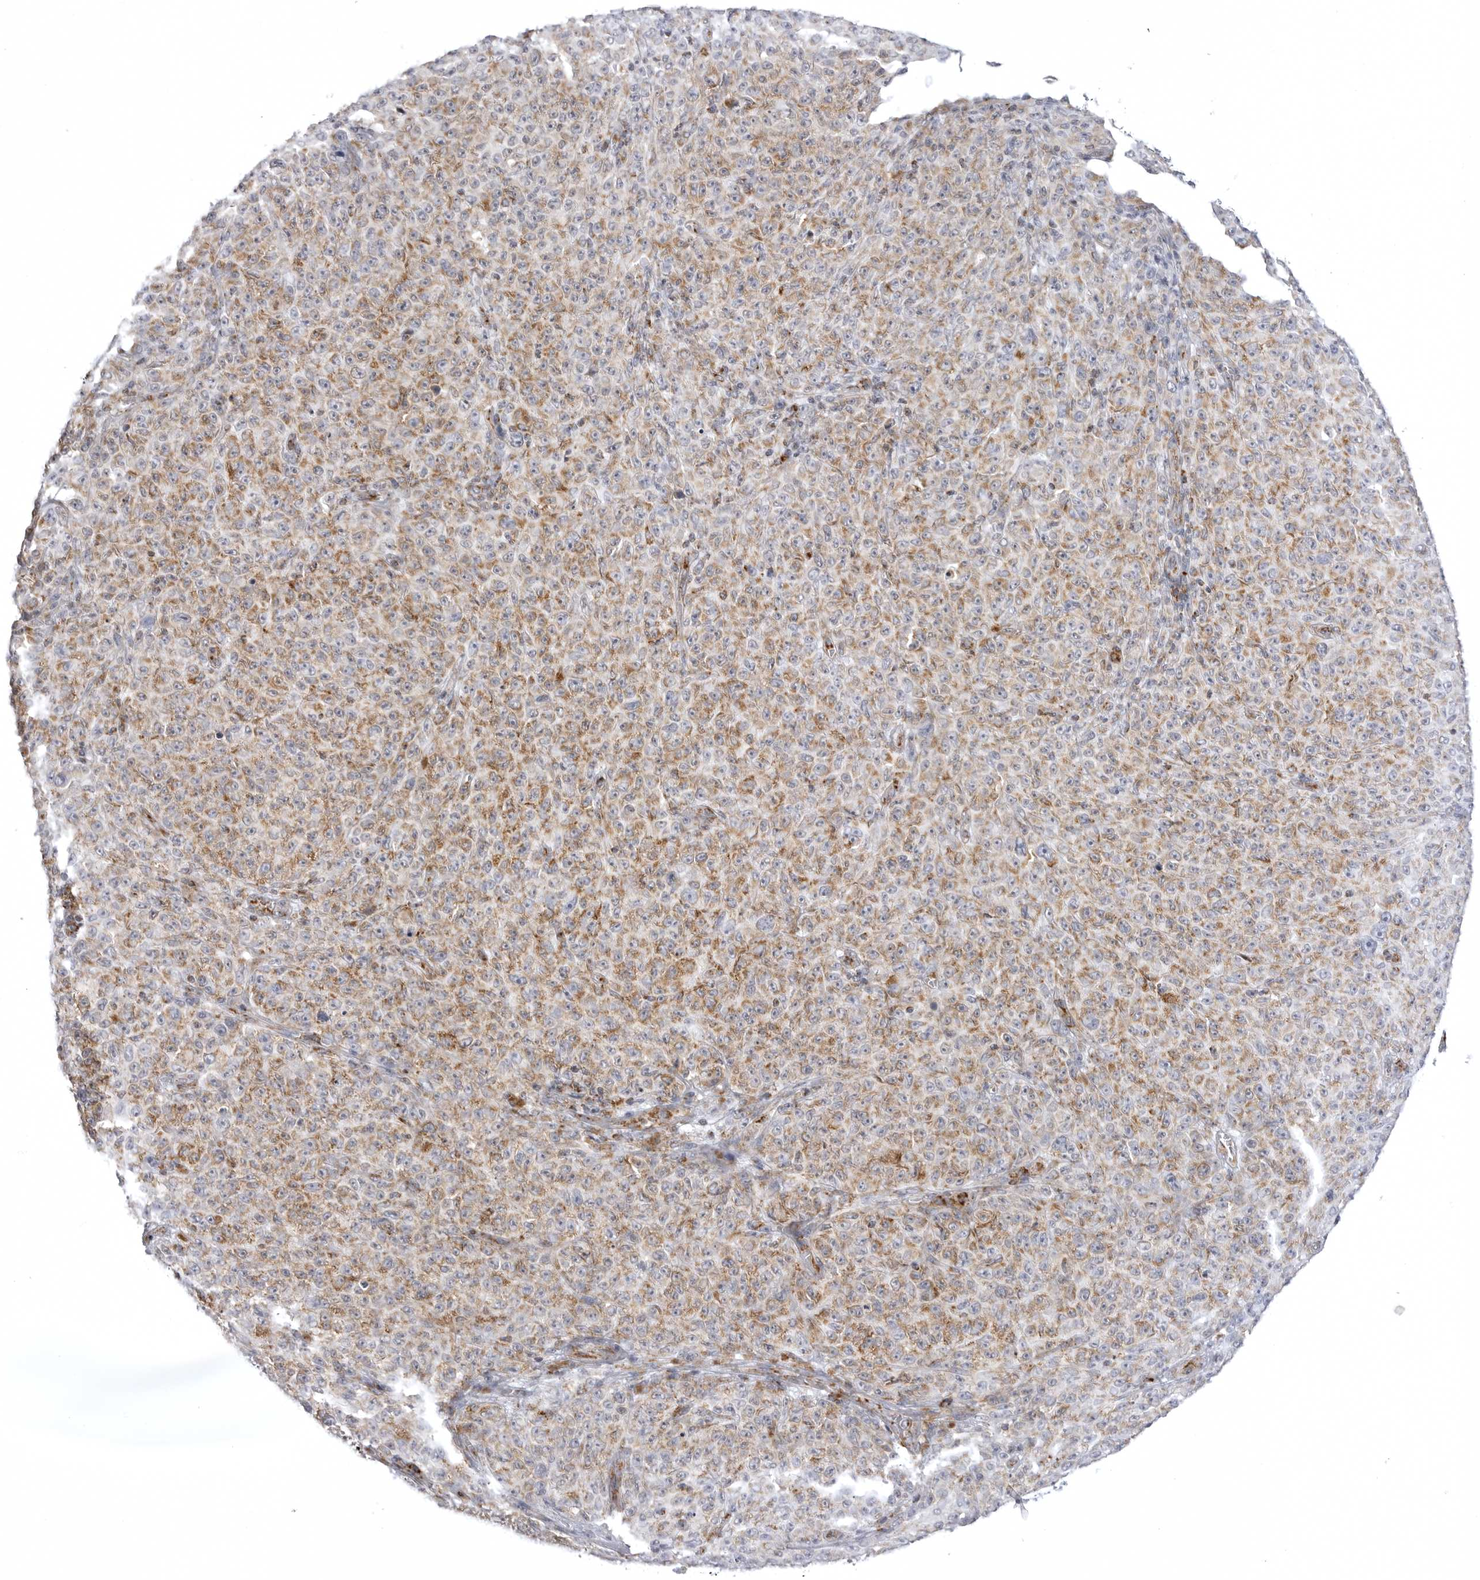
{"staining": {"intensity": "moderate", "quantity": ">75%", "location": "cytoplasmic/membranous"}, "tissue": "melanoma", "cell_type": "Tumor cells", "image_type": "cancer", "snomed": [{"axis": "morphology", "description": "Malignant melanoma, NOS"}, {"axis": "topography", "description": "Skin"}], "caption": "This is a photomicrograph of immunohistochemistry staining of malignant melanoma, which shows moderate staining in the cytoplasmic/membranous of tumor cells.", "gene": "TUFM", "patient": {"sex": "female", "age": 82}}